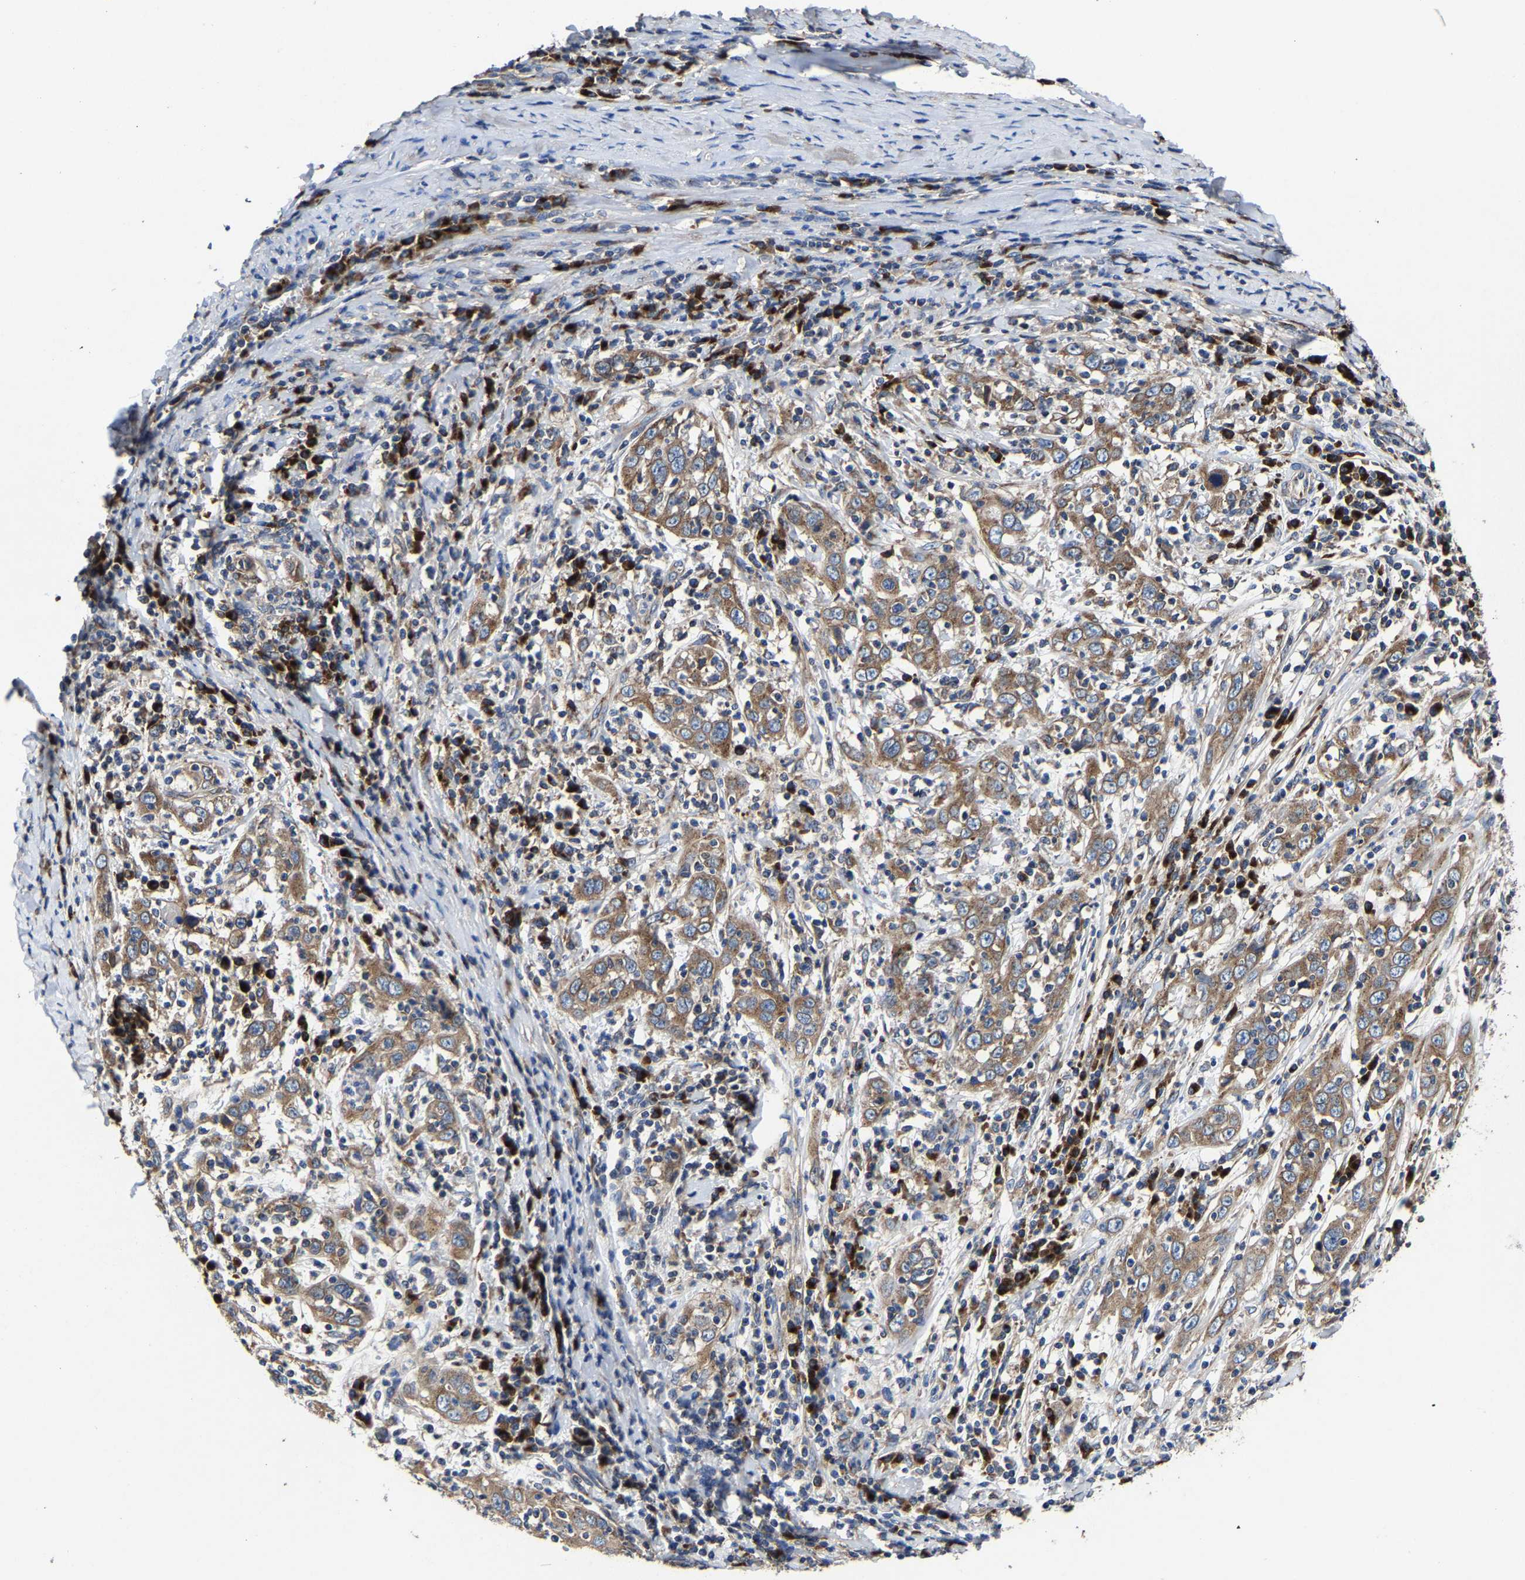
{"staining": {"intensity": "moderate", "quantity": ">75%", "location": "cytoplasmic/membranous"}, "tissue": "cervical cancer", "cell_type": "Tumor cells", "image_type": "cancer", "snomed": [{"axis": "morphology", "description": "Squamous cell carcinoma, NOS"}, {"axis": "topography", "description": "Cervix"}], "caption": "This is a histology image of IHC staining of cervical squamous cell carcinoma, which shows moderate positivity in the cytoplasmic/membranous of tumor cells.", "gene": "EBAG9", "patient": {"sex": "female", "age": 46}}